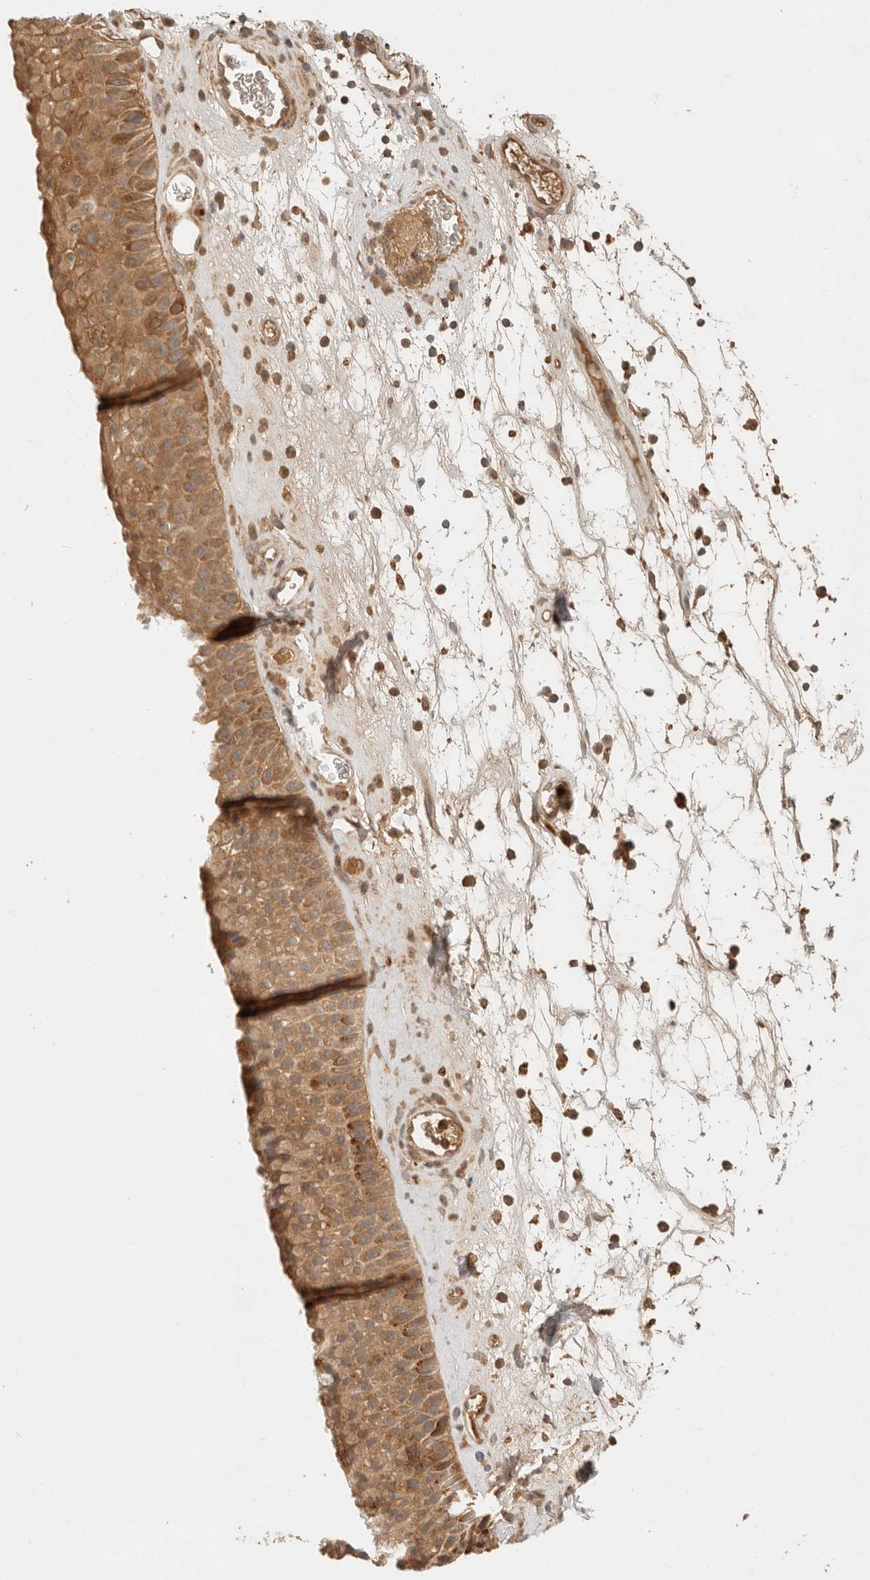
{"staining": {"intensity": "strong", "quantity": ">75%", "location": "cytoplasmic/membranous"}, "tissue": "nasopharynx", "cell_type": "Respiratory epithelial cells", "image_type": "normal", "snomed": [{"axis": "morphology", "description": "Normal tissue, NOS"}, {"axis": "topography", "description": "Nasopharynx"}], "caption": "Nasopharynx stained with DAB immunohistochemistry demonstrates high levels of strong cytoplasmic/membranous positivity in approximately >75% of respiratory epithelial cells. (DAB (3,3'-diaminobenzidine) = brown stain, brightfield microscopy at high magnification).", "gene": "ANKRD61", "patient": {"sex": "male", "age": 64}}